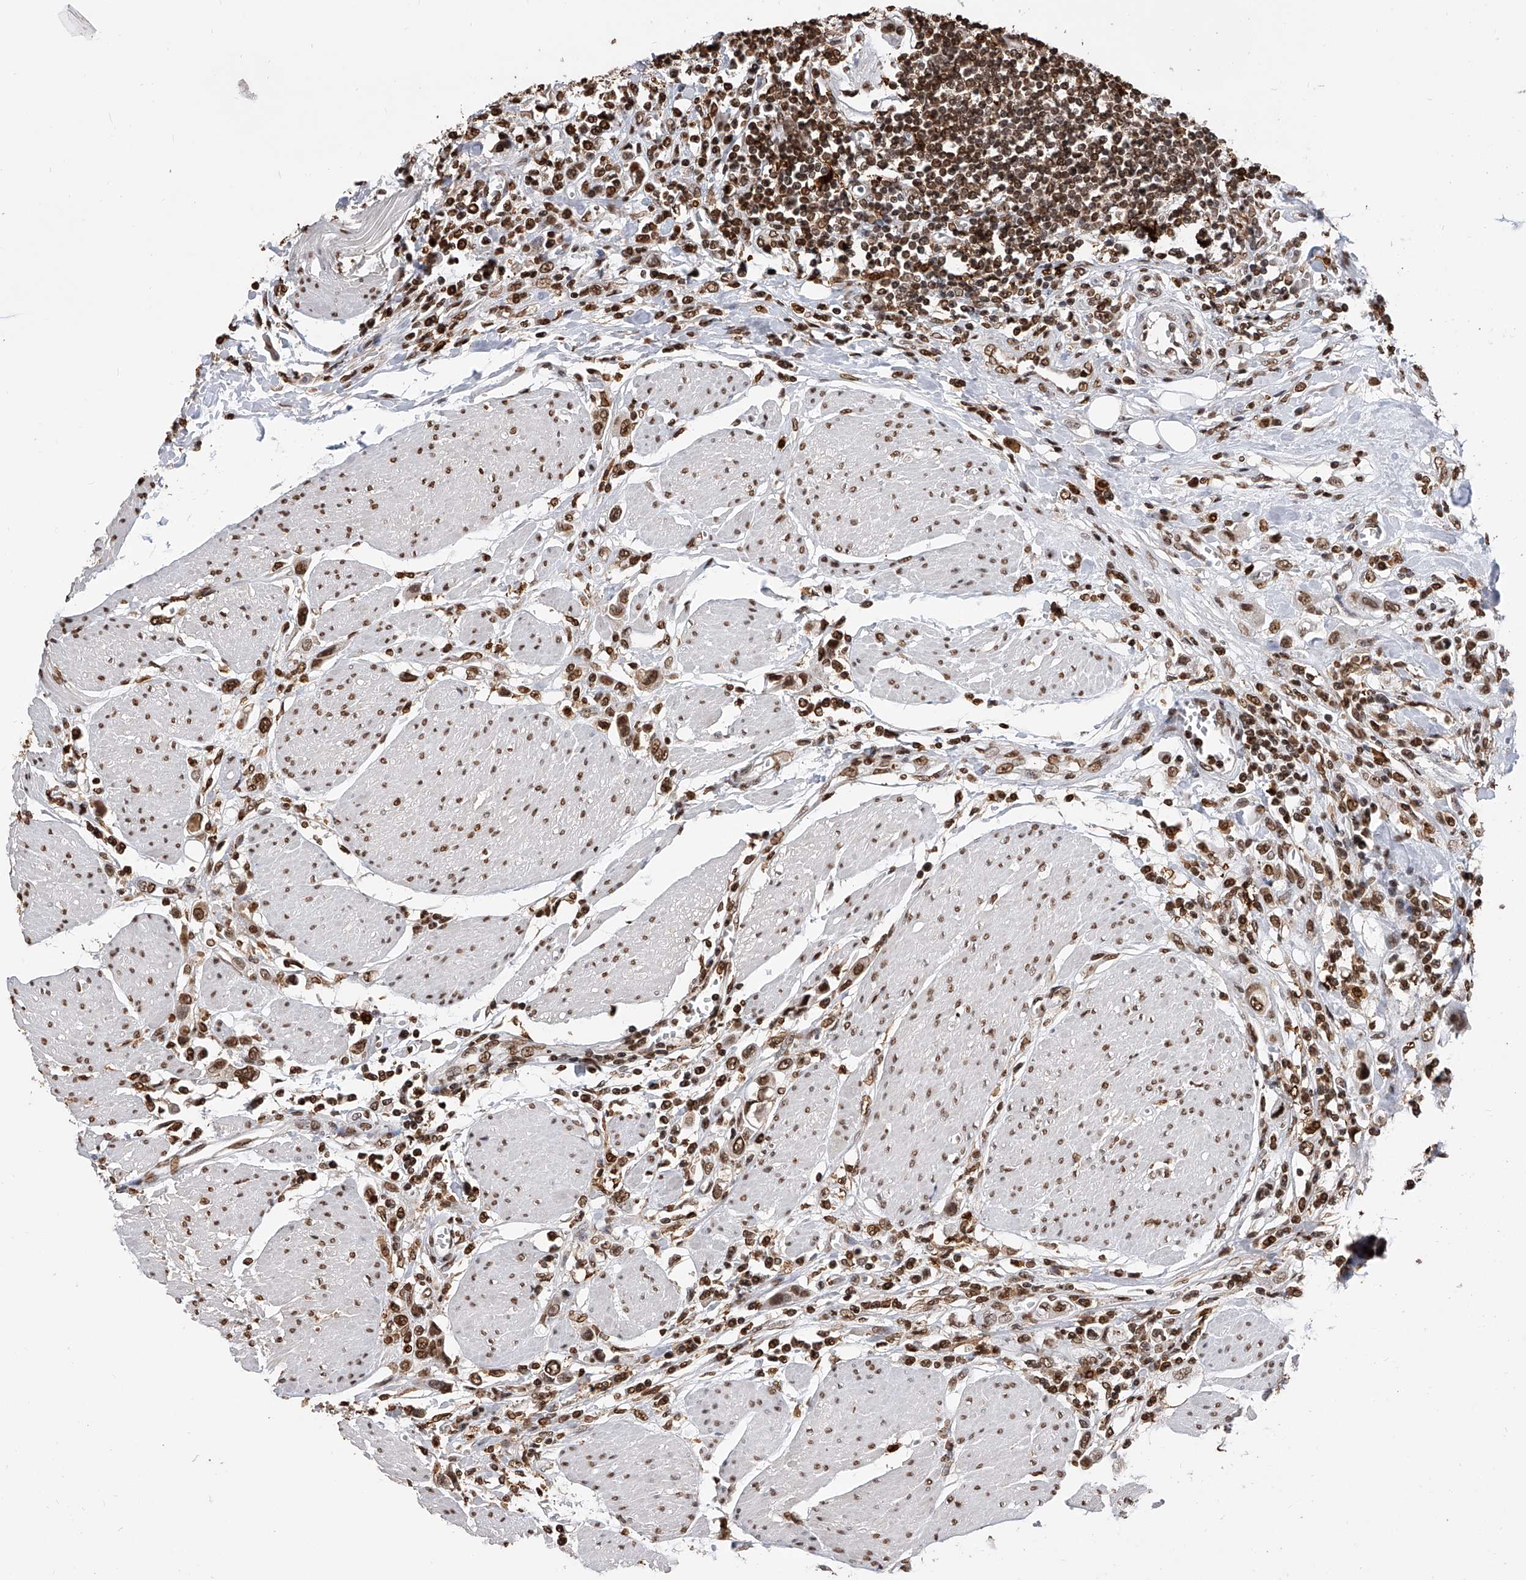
{"staining": {"intensity": "moderate", "quantity": ">75%", "location": "nuclear"}, "tissue": "urothelial cancer", "cell_type": "Tumor cells", "image_type": "cancer", "snomed": [{"axis": "morphology", "description": "Urothelial carcinoma, High grade"}, {"axis": "topography", "description": "Urinary bladder"}], "caption": "A high-resolution photomicrograph shows immunohistochemistry staining of urothelial cancer, which exhibits moderate nuclear expression in approximately >75% of tumor cells. (brown staining indicates protein expression, while blue staining denotes nuclei).", "gene": "CFAP410", "patient": {"sex": "male", "age": 50}}